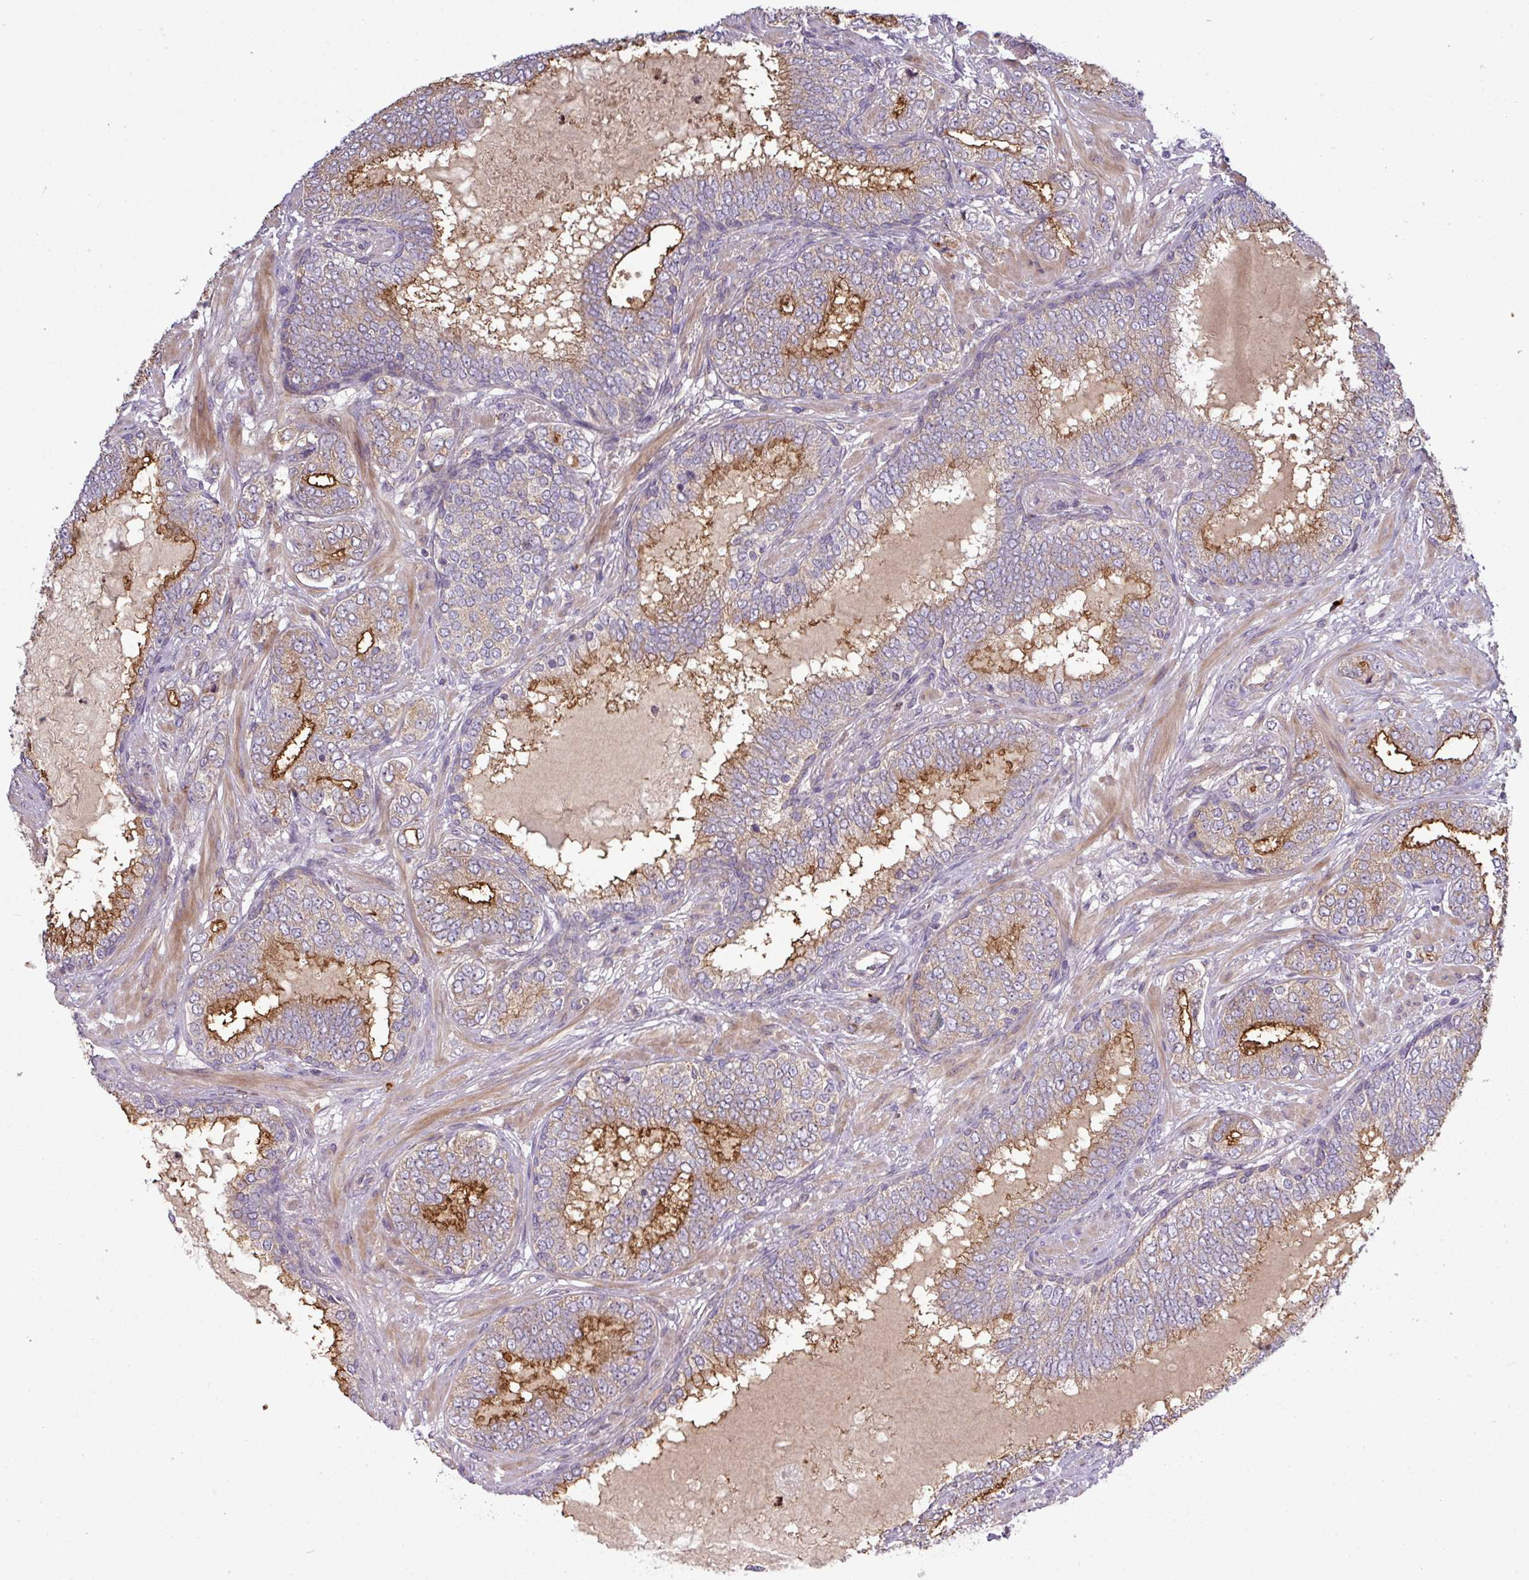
{"staining": {"intensity": "moderate", "quantity": "25%-75%", "location": "cytoplasmic/membranous"}, "tissue": "prostate cancer", "cell_type": "Tumor cells", "image_type": "cancer", "snomed": [{"axis": "morphology", "description": "Adenocarcinoma, High grade"}, {"axis": "topography", "description": "Prostate"}], "caption": "Immunohistochemistry of prostate cancer (adenocarcinoma (high-grade)) reveals medium levels of moderate cytoplasmic/membranous positivity in approximately 25%-75% of tumor cells.", "gene": "PAPLN", "patient": {"sex": "male", "age": 72}}